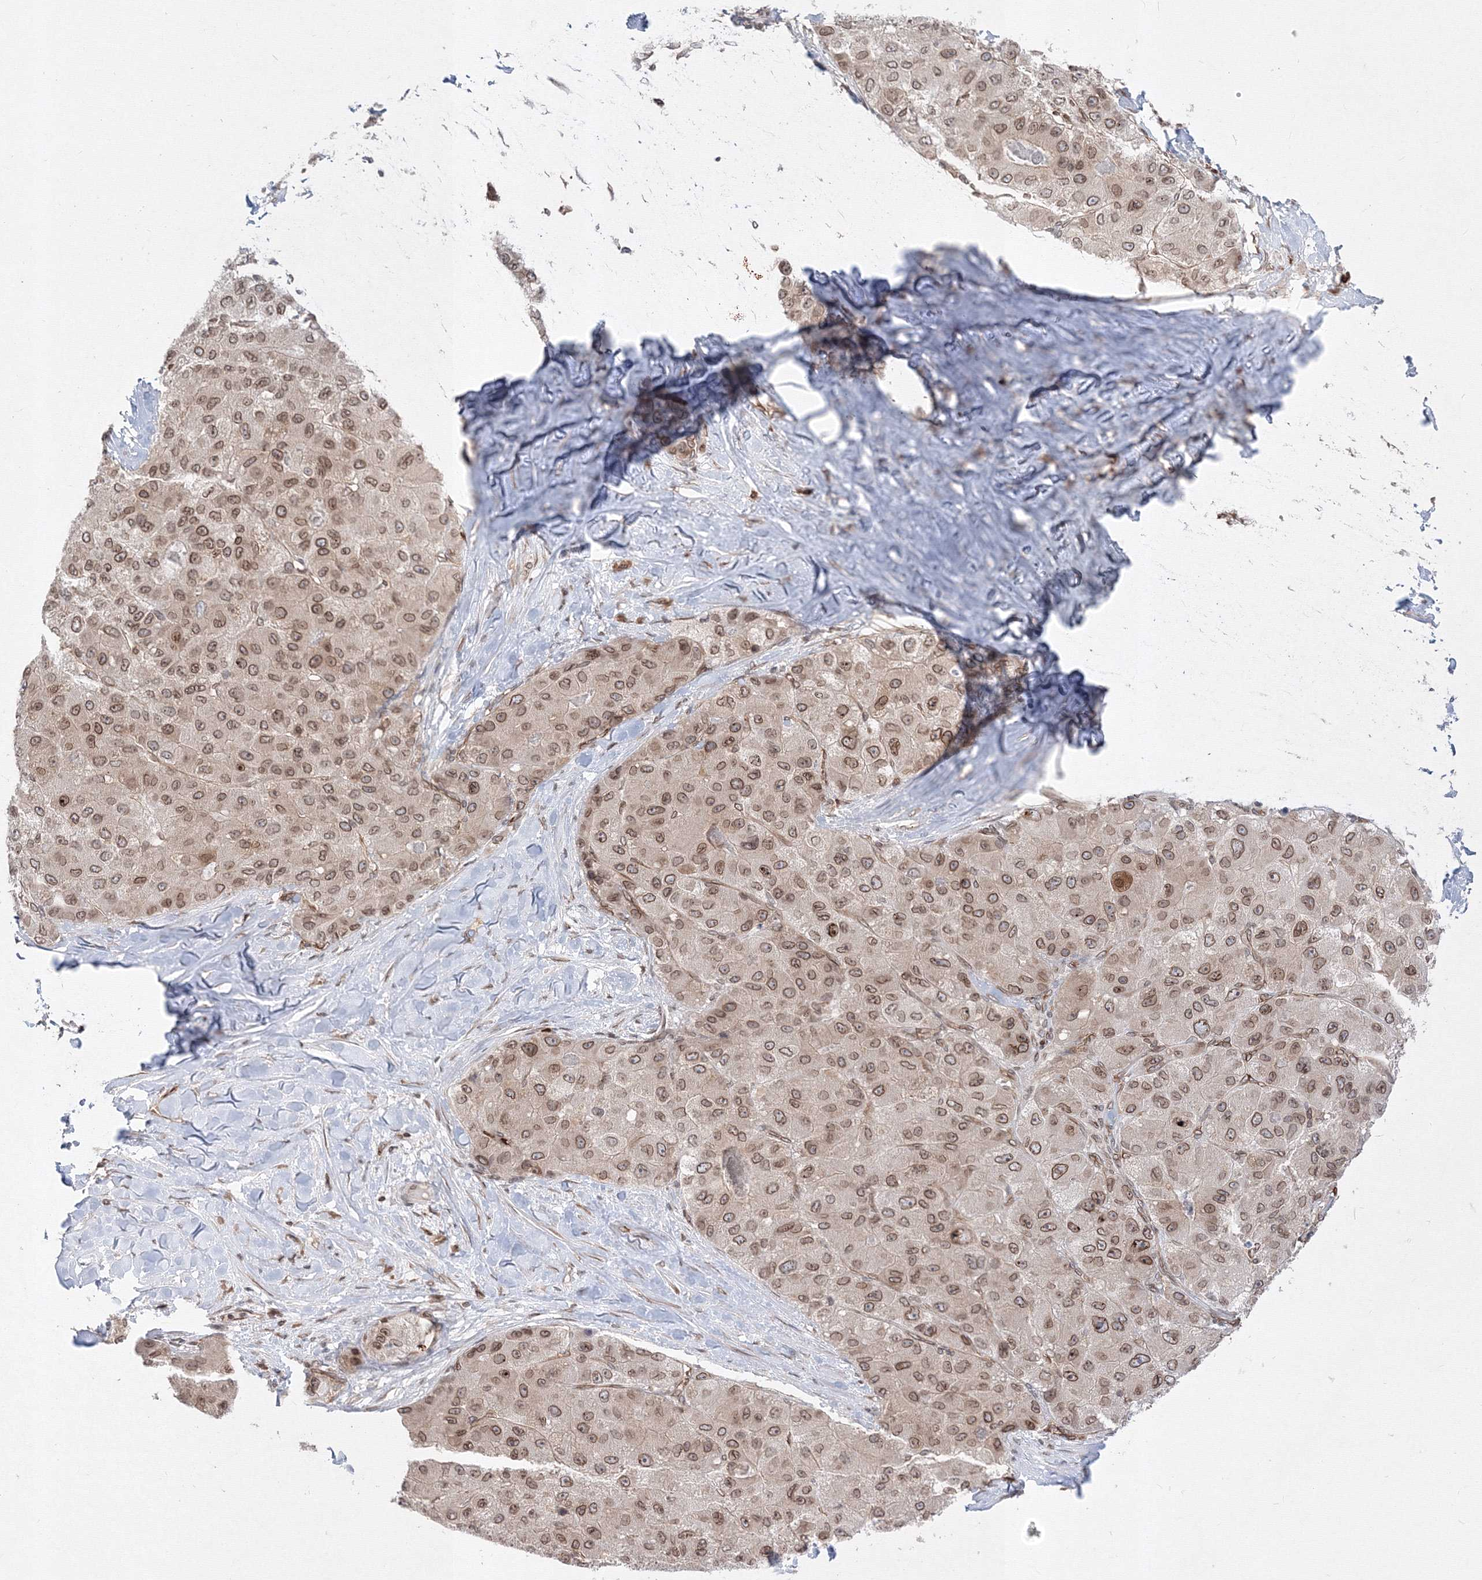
{"staining": {"intensity": "moderate", "quantity": ">75%", "location": "cytoplasmic/membranous,nuclear"}, "tissue": "liver cancer", "cell_type": "Tumor cells", "image_type": "cancer", "snomed": [{"axis": "morphology", "description": "Carcinoma, Hepatocellular, NOS"}, {"axis": "topography", "description": "Liver"}], "caption": "Human liver cancer (hepatocellular carcinoma) stained with a protein marker displays moderate staining in tumor cells.", "gene": "DNAJB2", "patient": {"sex": "male", "age": 80}}